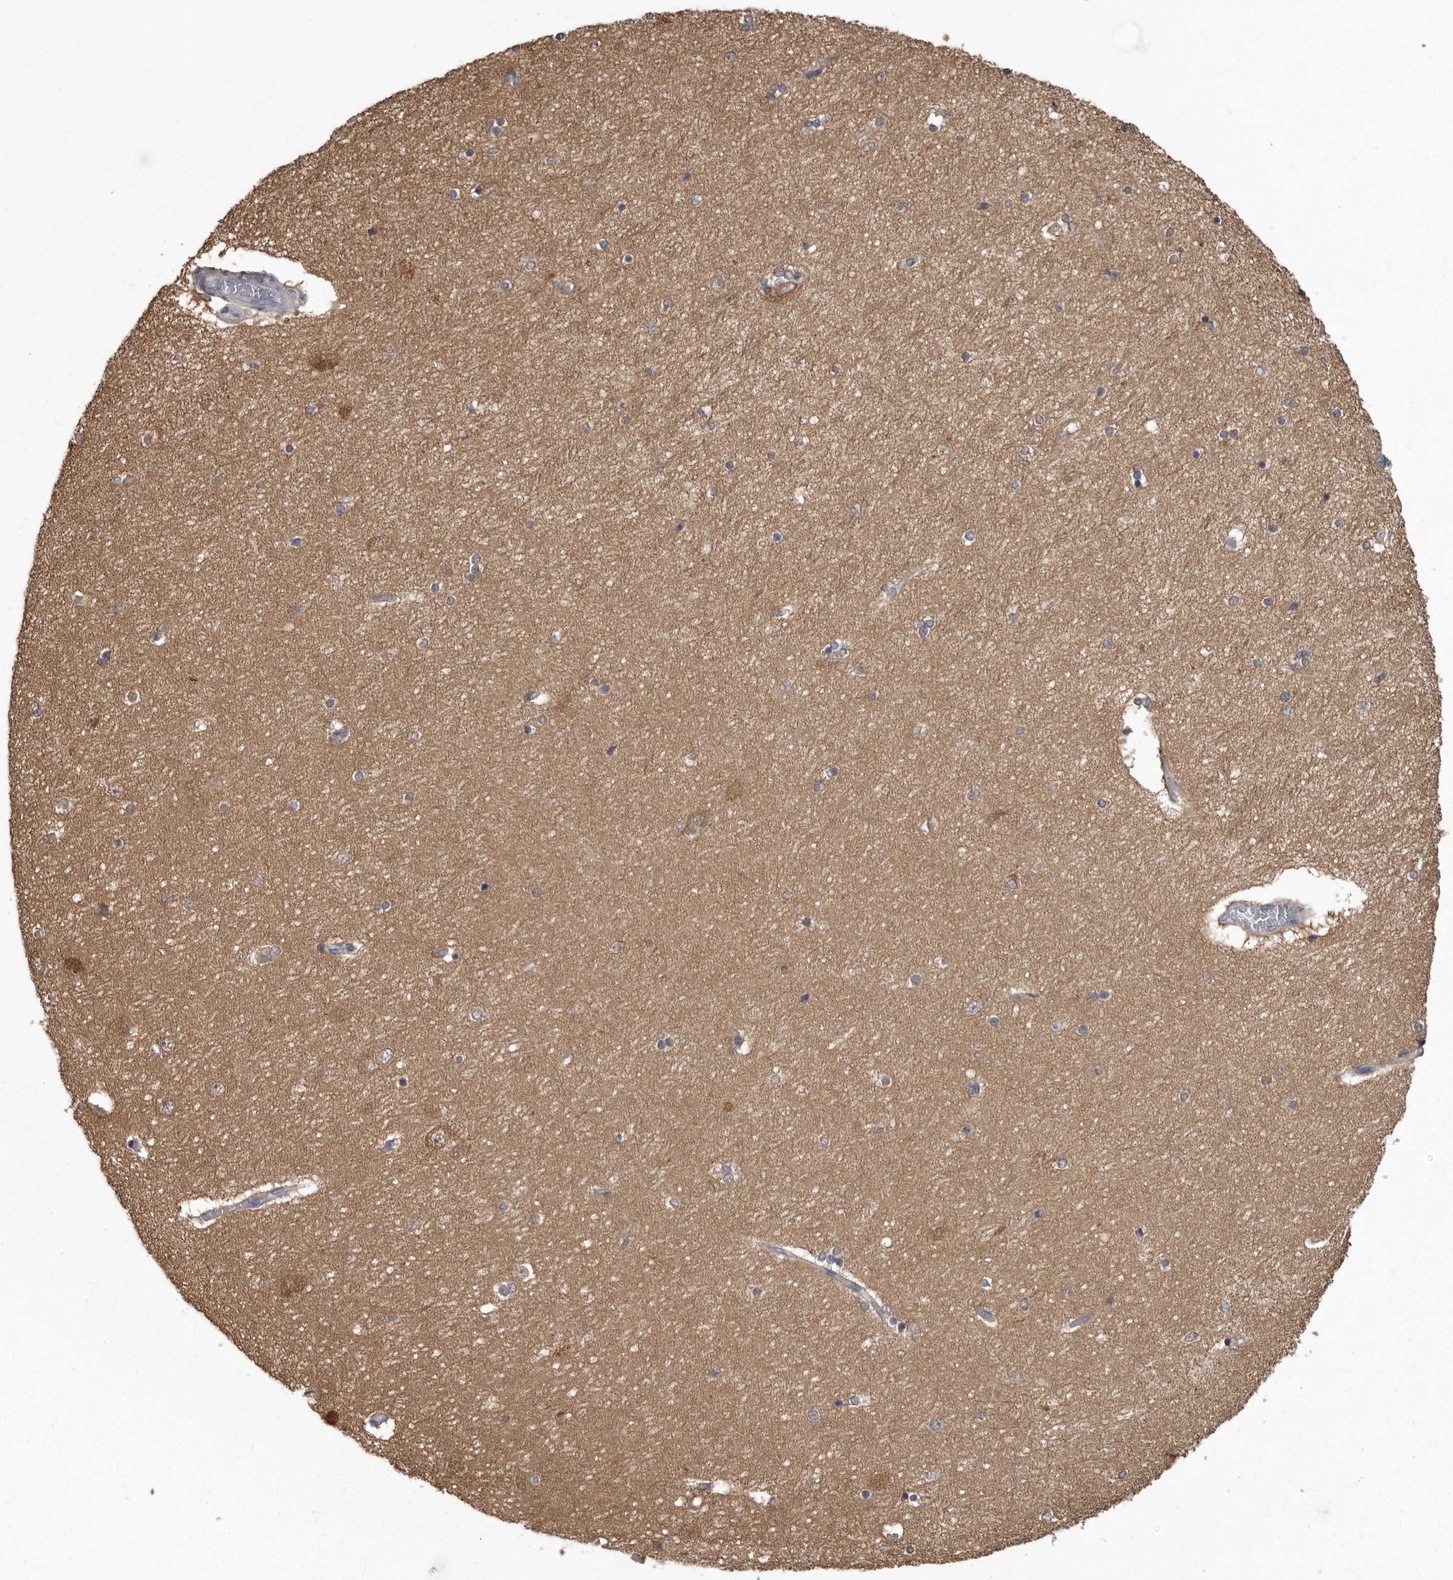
{"staining": {"intensity": "weak", "quantity": "<25%", "location": "cytoplasmic/membranous"}, "tissue": "hippocampus", "cell_type": "Glial cells", "image_type": "normal", "snomed": [{"axis": "morphology", "description": "Normal tissue, NOS"}, {"axis": "topography", "description": "Hippocampus"}], "caption": "This is an IHC image of unremarkable human hippocampus. There is no staining in glial cells.", "gene": "MDH1", "patient": {"sex": "female", "age": 54}}